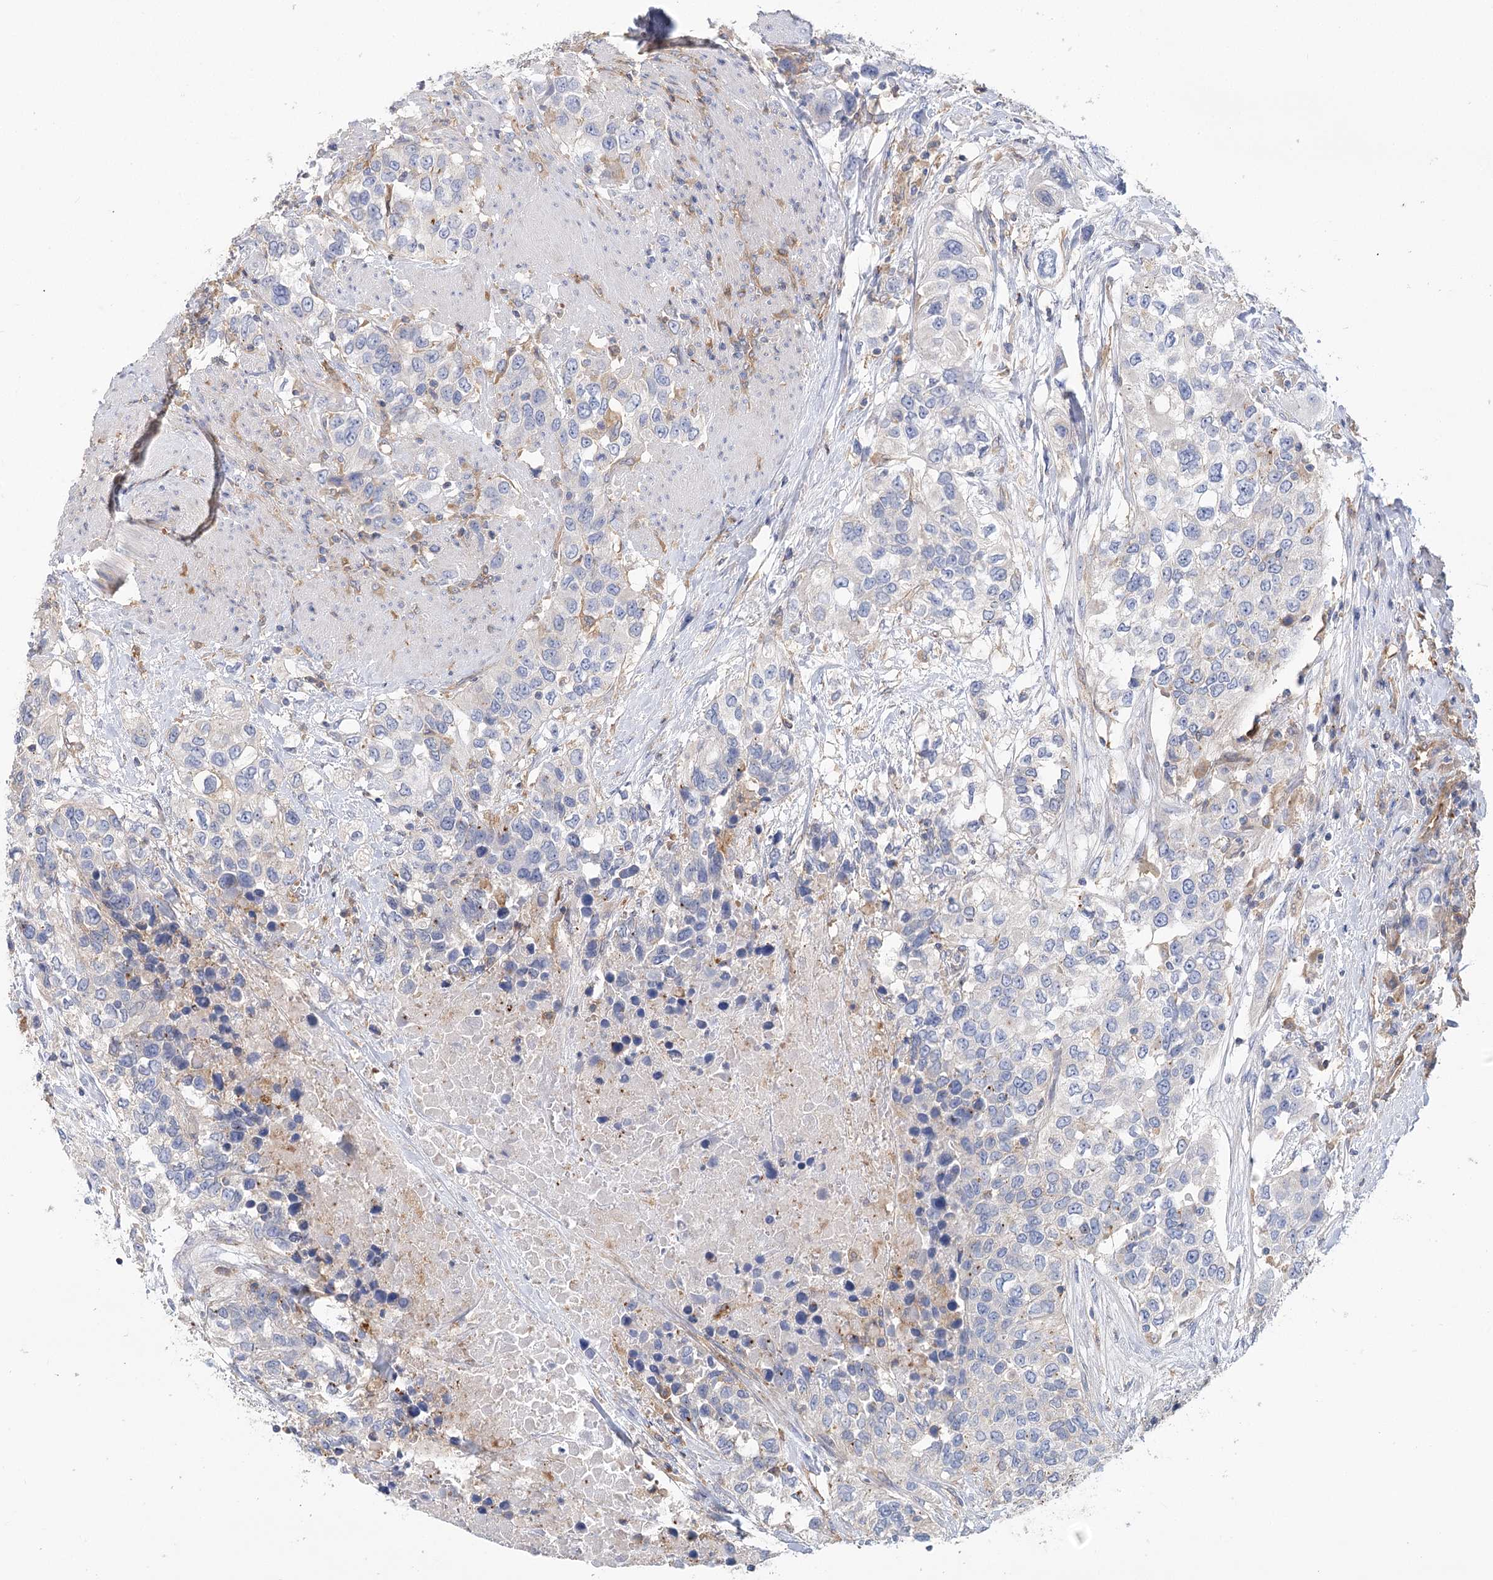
{"staining": {"intensity": "negative", "quantity": "none", "location": "none"}, "tissue": "urothelial cancer", "cell_type": "Tumor cells", "image_type": "cancer", "snomed": [{"axis": "morphology", "description": "Urothelial carcinoma, High grade"}, {"axis": "topography", "description": "Urinary bladder"}], "caption": "Tumor cells are negative for brown protein staining in urothelial carcinoma (high-grade).", "gene": "GUSB", "patient": {"sex": "female", "age": 80}}